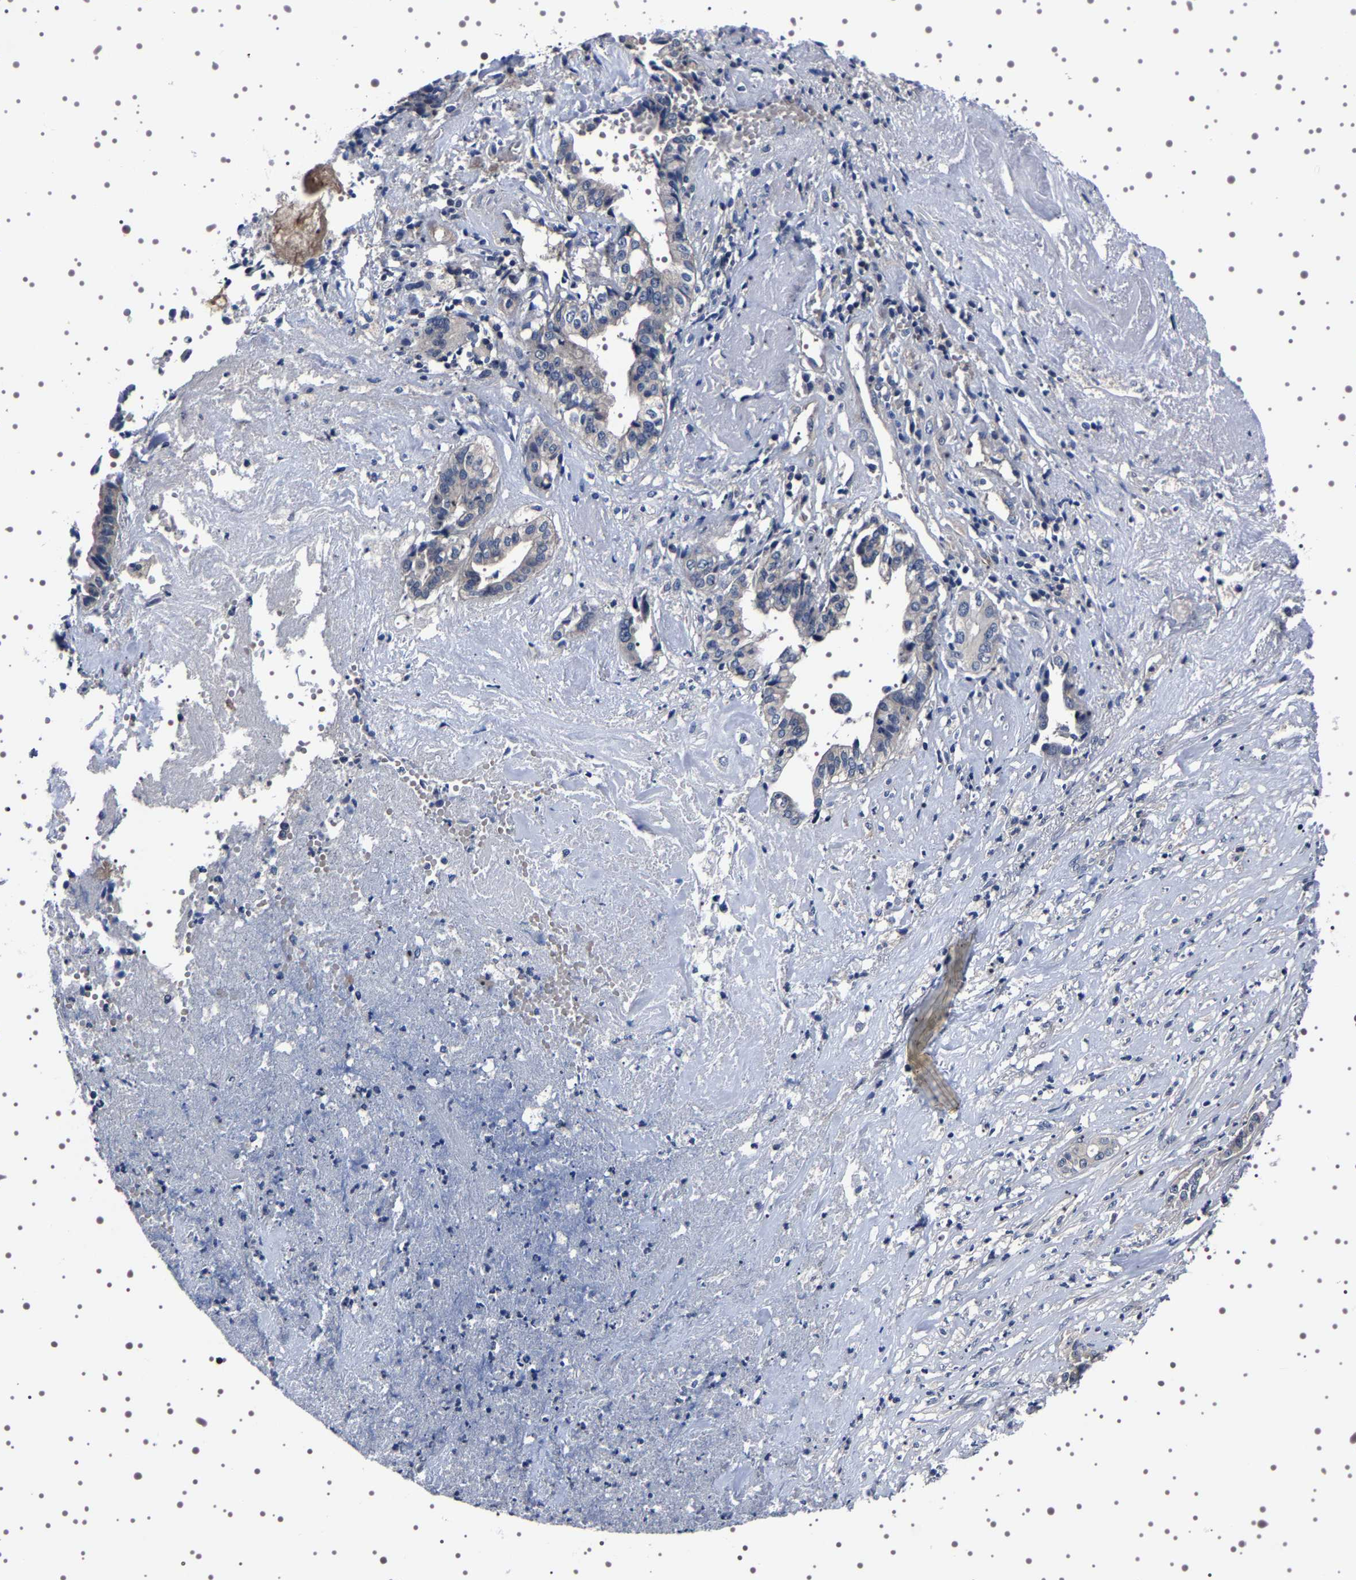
{"staining": {"intensity": "negative", "quantity": "none", "location": "none"}, "tissue": "liver cancer", "cell_type": "Tumor cells", "image_type": "cancer", "snomed": [{"axis": "morphology", "description": "Cholangiocarcinoma"}, {"axis": "topography", "description": "Liver"}], "caption": "DAB immunohistochemical staining of human cholangiocarcinoma (liver) shows no significant positivity in tumor cells.", "gene": "TARBP1", "patient": {"sex": "female", "age": 61}}